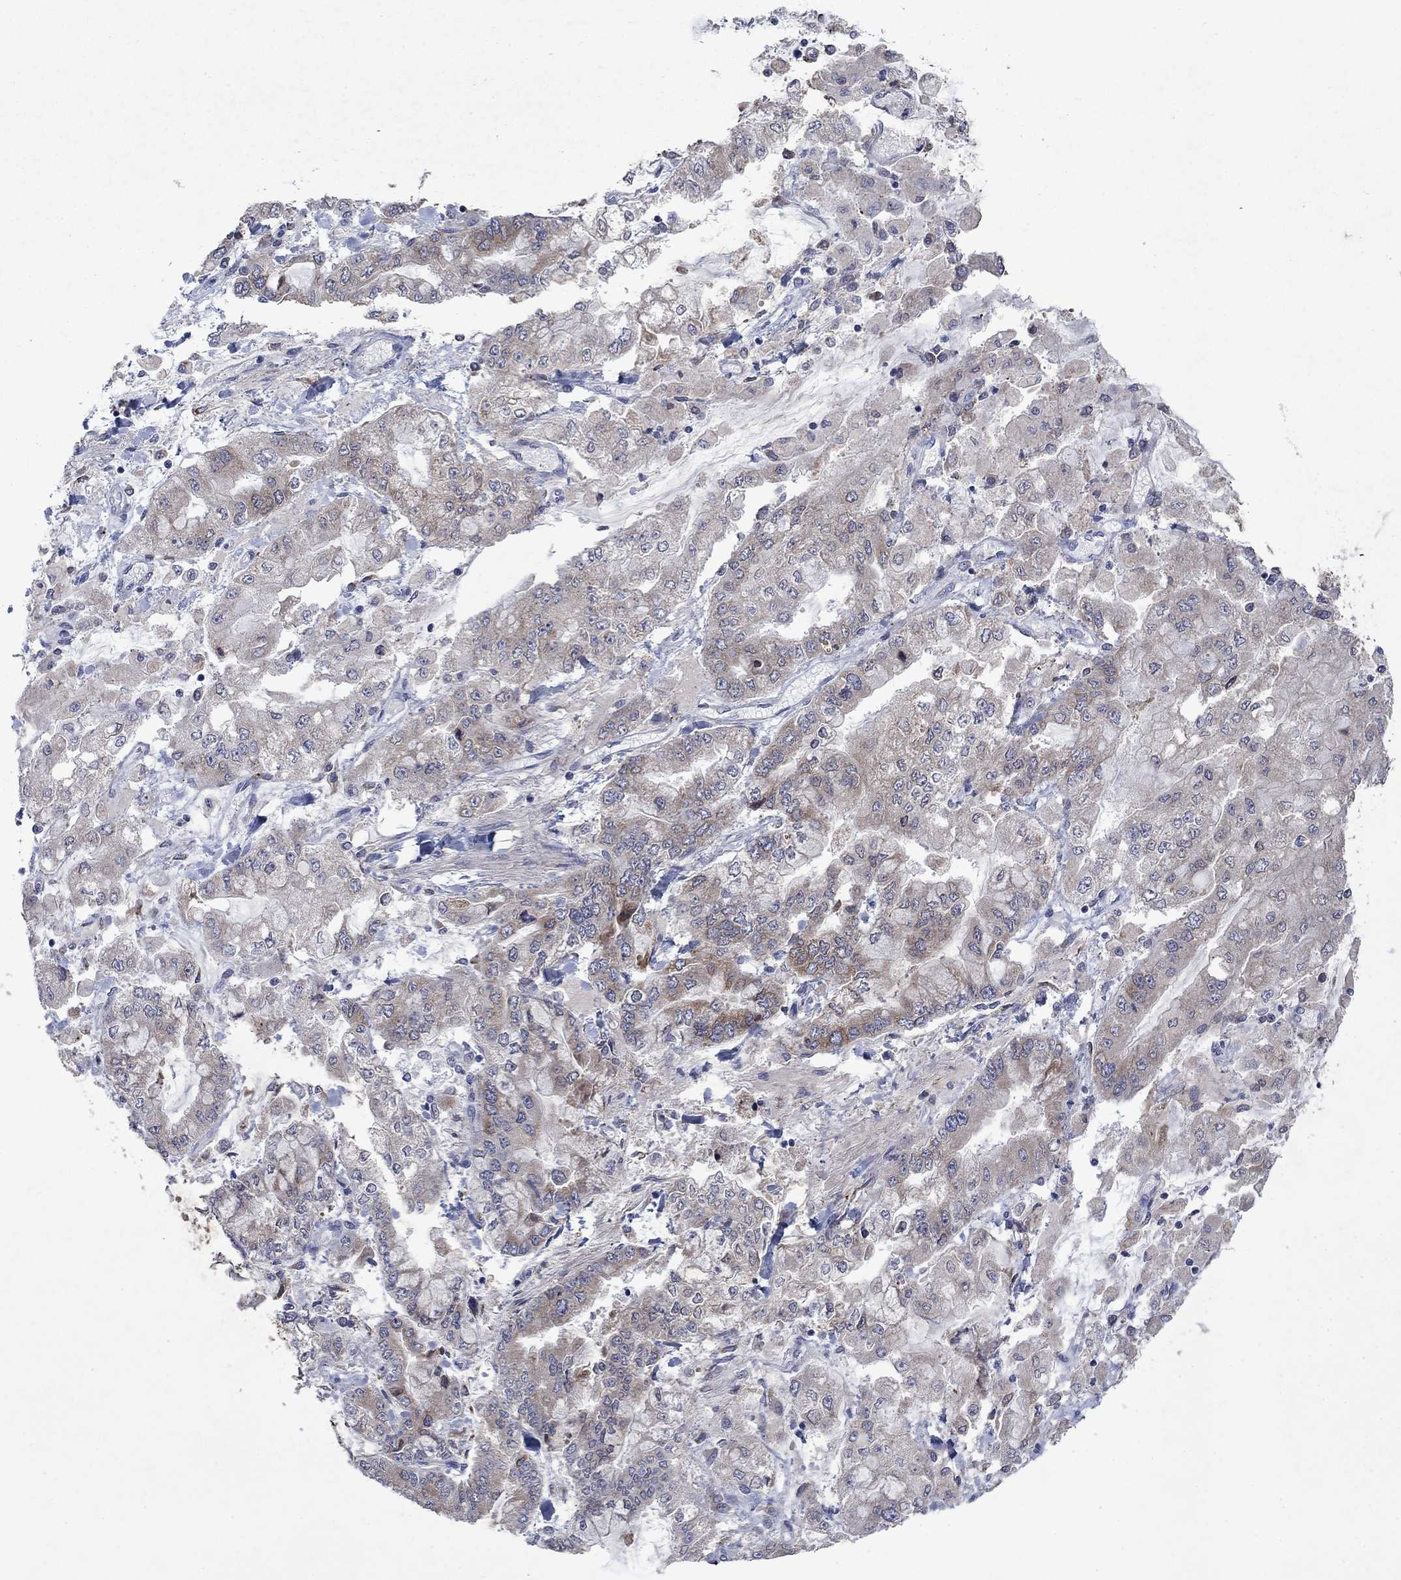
{"staining": {"intensity": "moderate", "quantity": "<25%", "location": "cytoplasmic/membranous"}, "tissue": "stomach cancer", "cell_type": "Tumor cells", "image_type": "cancer", "snomed": [{"axis": "morphology", "description": "Normal tissue, NOS"}, {"axis": "morphology", "description": "Adenocarcinoma, NOS"}, {"axis": "topography", "description": "Stomach, upper"}, {"axis": "topography", "description": "Stomach"}], "caption": "This photomicrograph exhibits stomach cancer (adenocarcinoma) stained with immunohistochemistry (IHC) to label a protein in brown. The cytoplasmic/membranous of tumor cells show moderate positivity for the protein. Nuclei are counter-stained blue.", "gene": "TMEM97", "patient": {"sex": "male", "age": 76}}